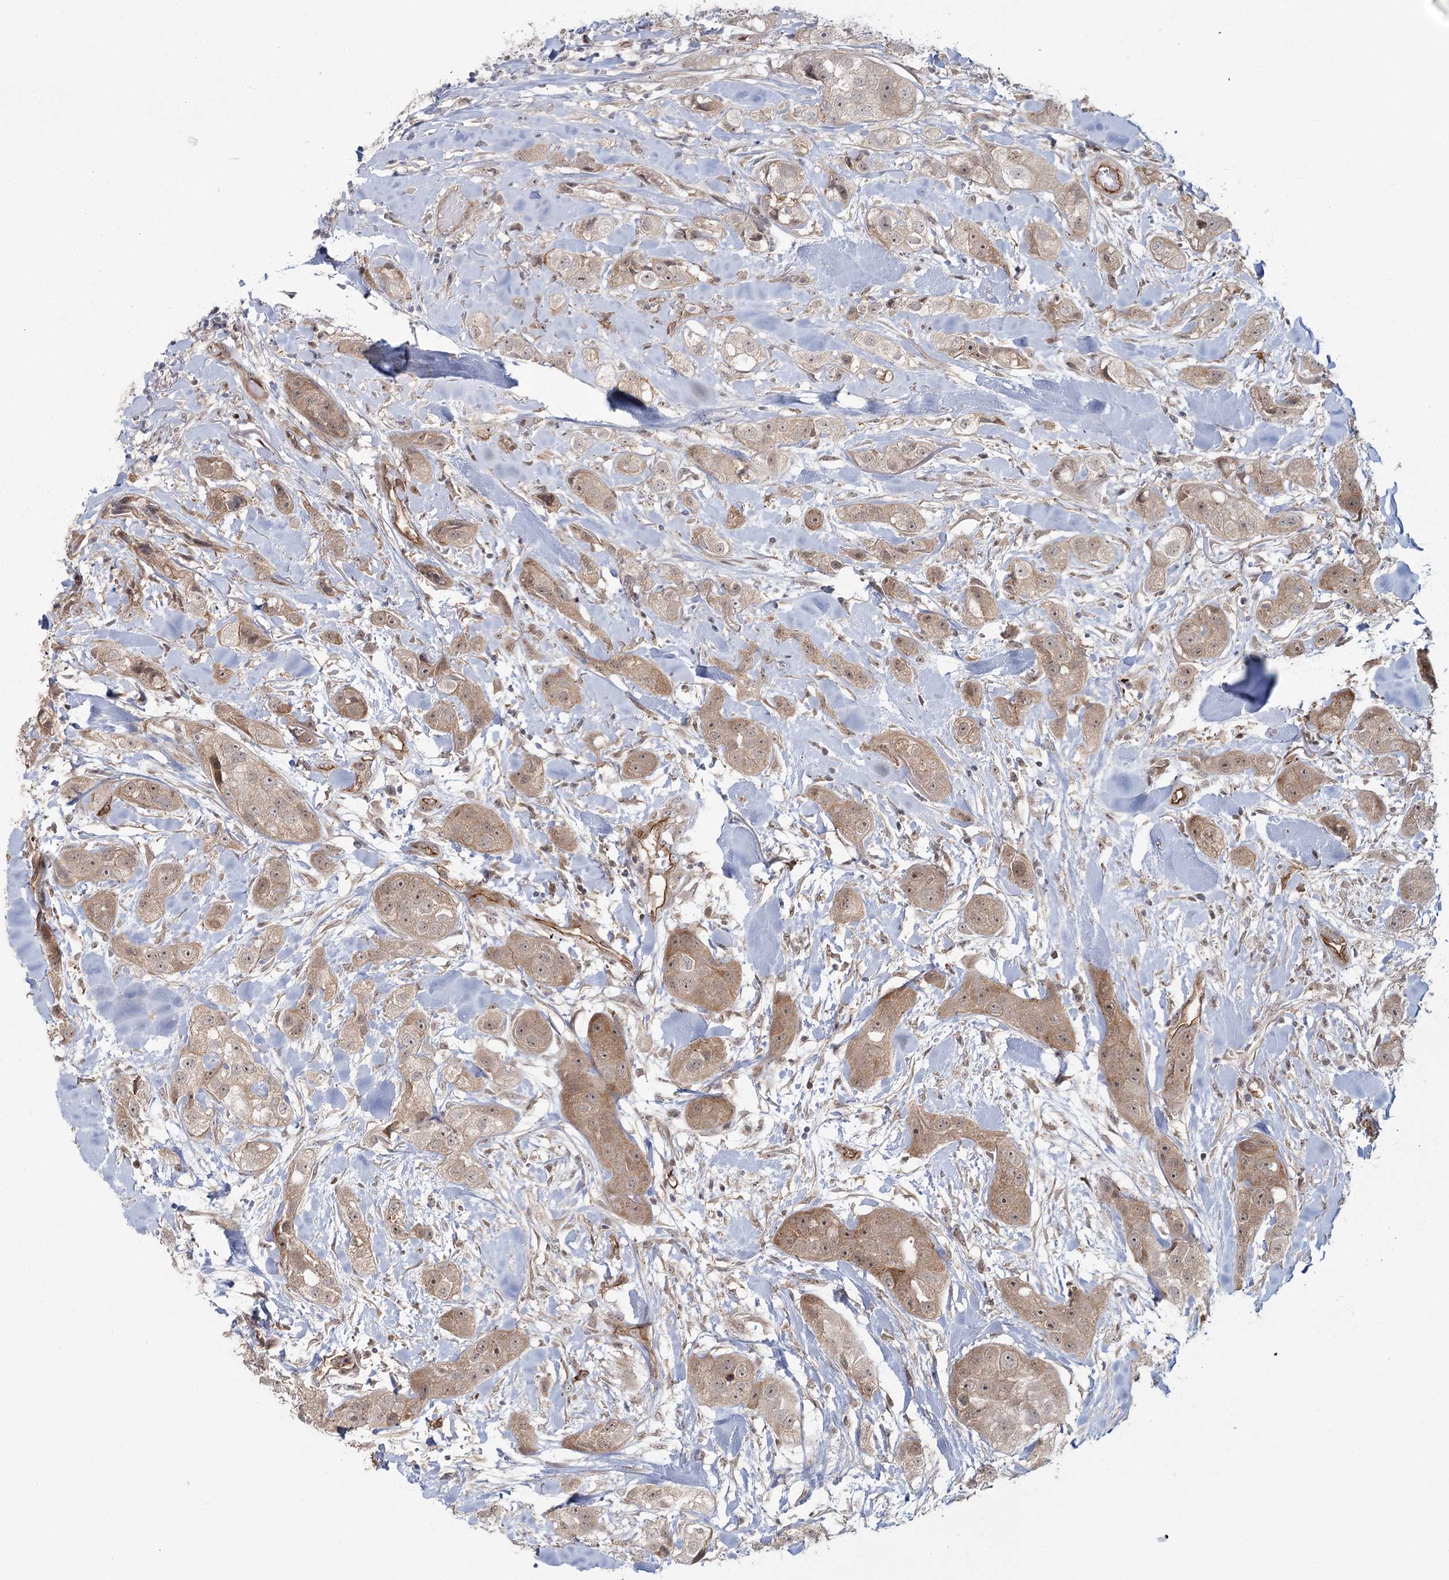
{"staining": {"intensity": "moderate", "quantity": ">75%", "location": "cytoplasmic/membranous,nuclear"}, "tissue": "head and neck cancer", "cell_type": "Tumor cells", "image_type": "cancer", "snomed": [{"axis": "morphology", "description": "Normal tissue, NOS"}, {"axis": "morphology", "description": "Squamous cell carcinoma, NOS"}, {"axis": "topography", "description": "Skeletal muscle"}, {"axis": "topography", "description": "Head-Neck"}], "caption": "There is medium levels of moderate cytoplasmic/membranous and nuclear expression in tumor cells of squamous cell carcinoma (head and neck), as demonstrated by immunohistochemical staining (brown color).", "gene": "RPP14", "patient": {"sex": "male", "age": 51}}